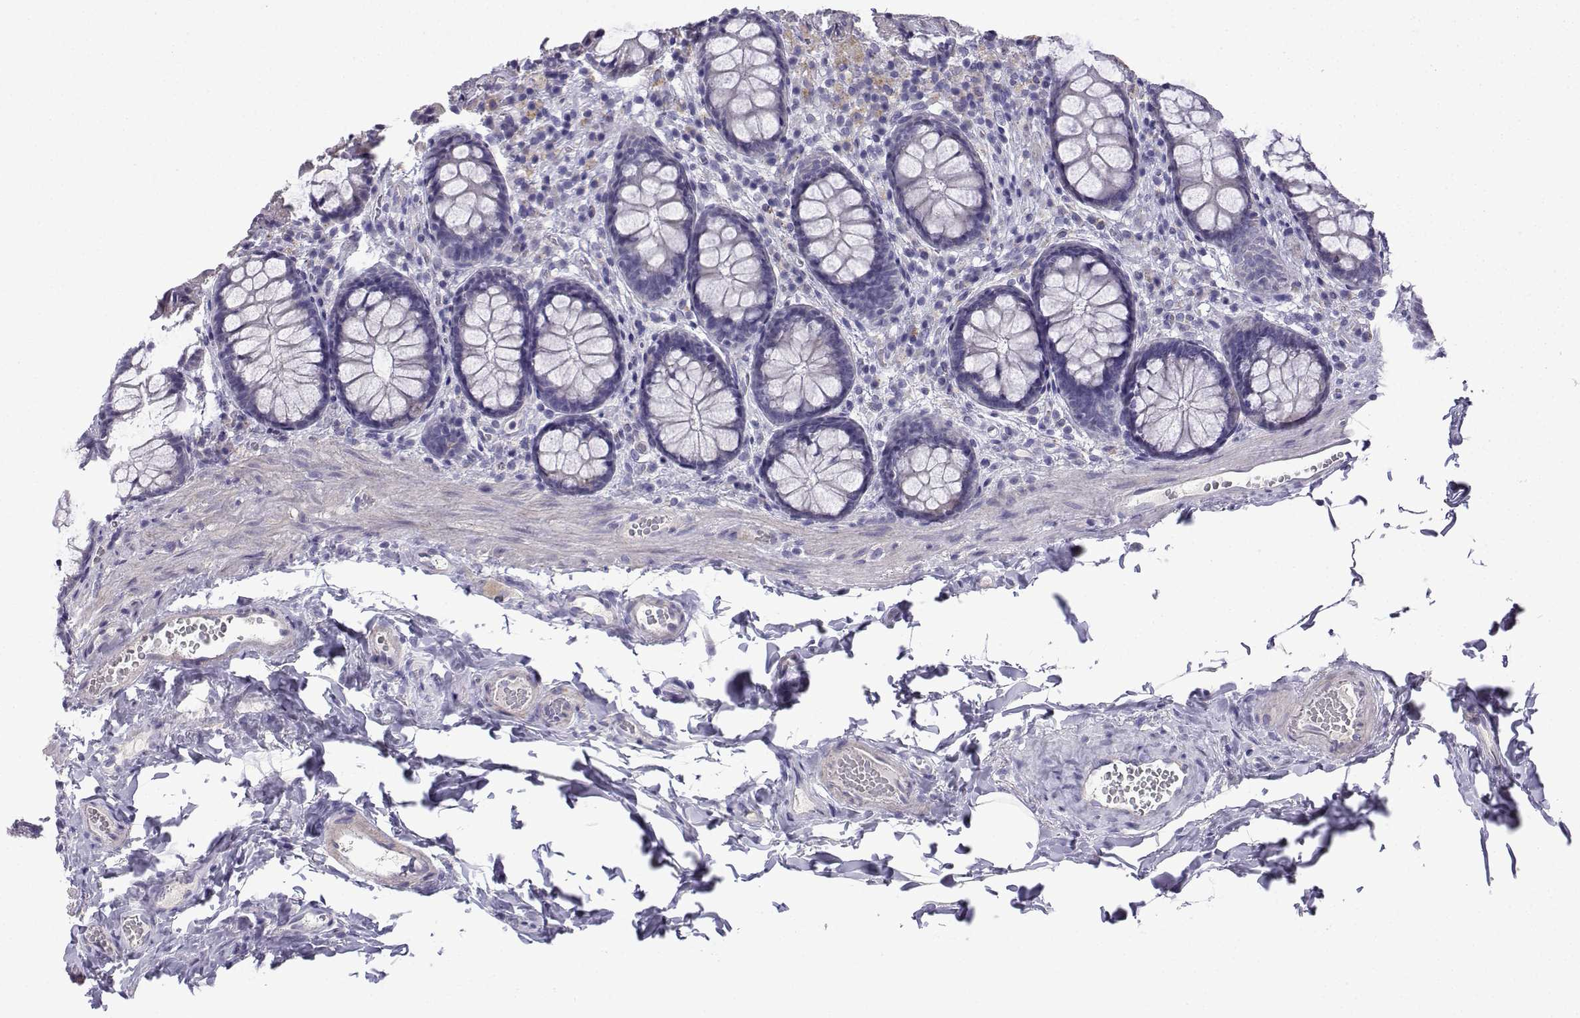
{"staining": {"intensity": "negative", "quantity": "none", "location": "none"}, "tissue": "colon", "cell_type": "Endothelial cells", "image_type": "normal", "snomed": [{"axis": "morphology", "description": "Normal tissue, NOS"}, {"axis": "topography", "description": "Colon"}], "caption": "An image of human colon is negative for staining in endothelial cells. (DAB (3,3'-diaminobenzidine) immunohistochemistry visualized using brightfield microscopy, high magnification).", "gene": "SPACA7", "patient": {"sex": "female", "age": 86}}